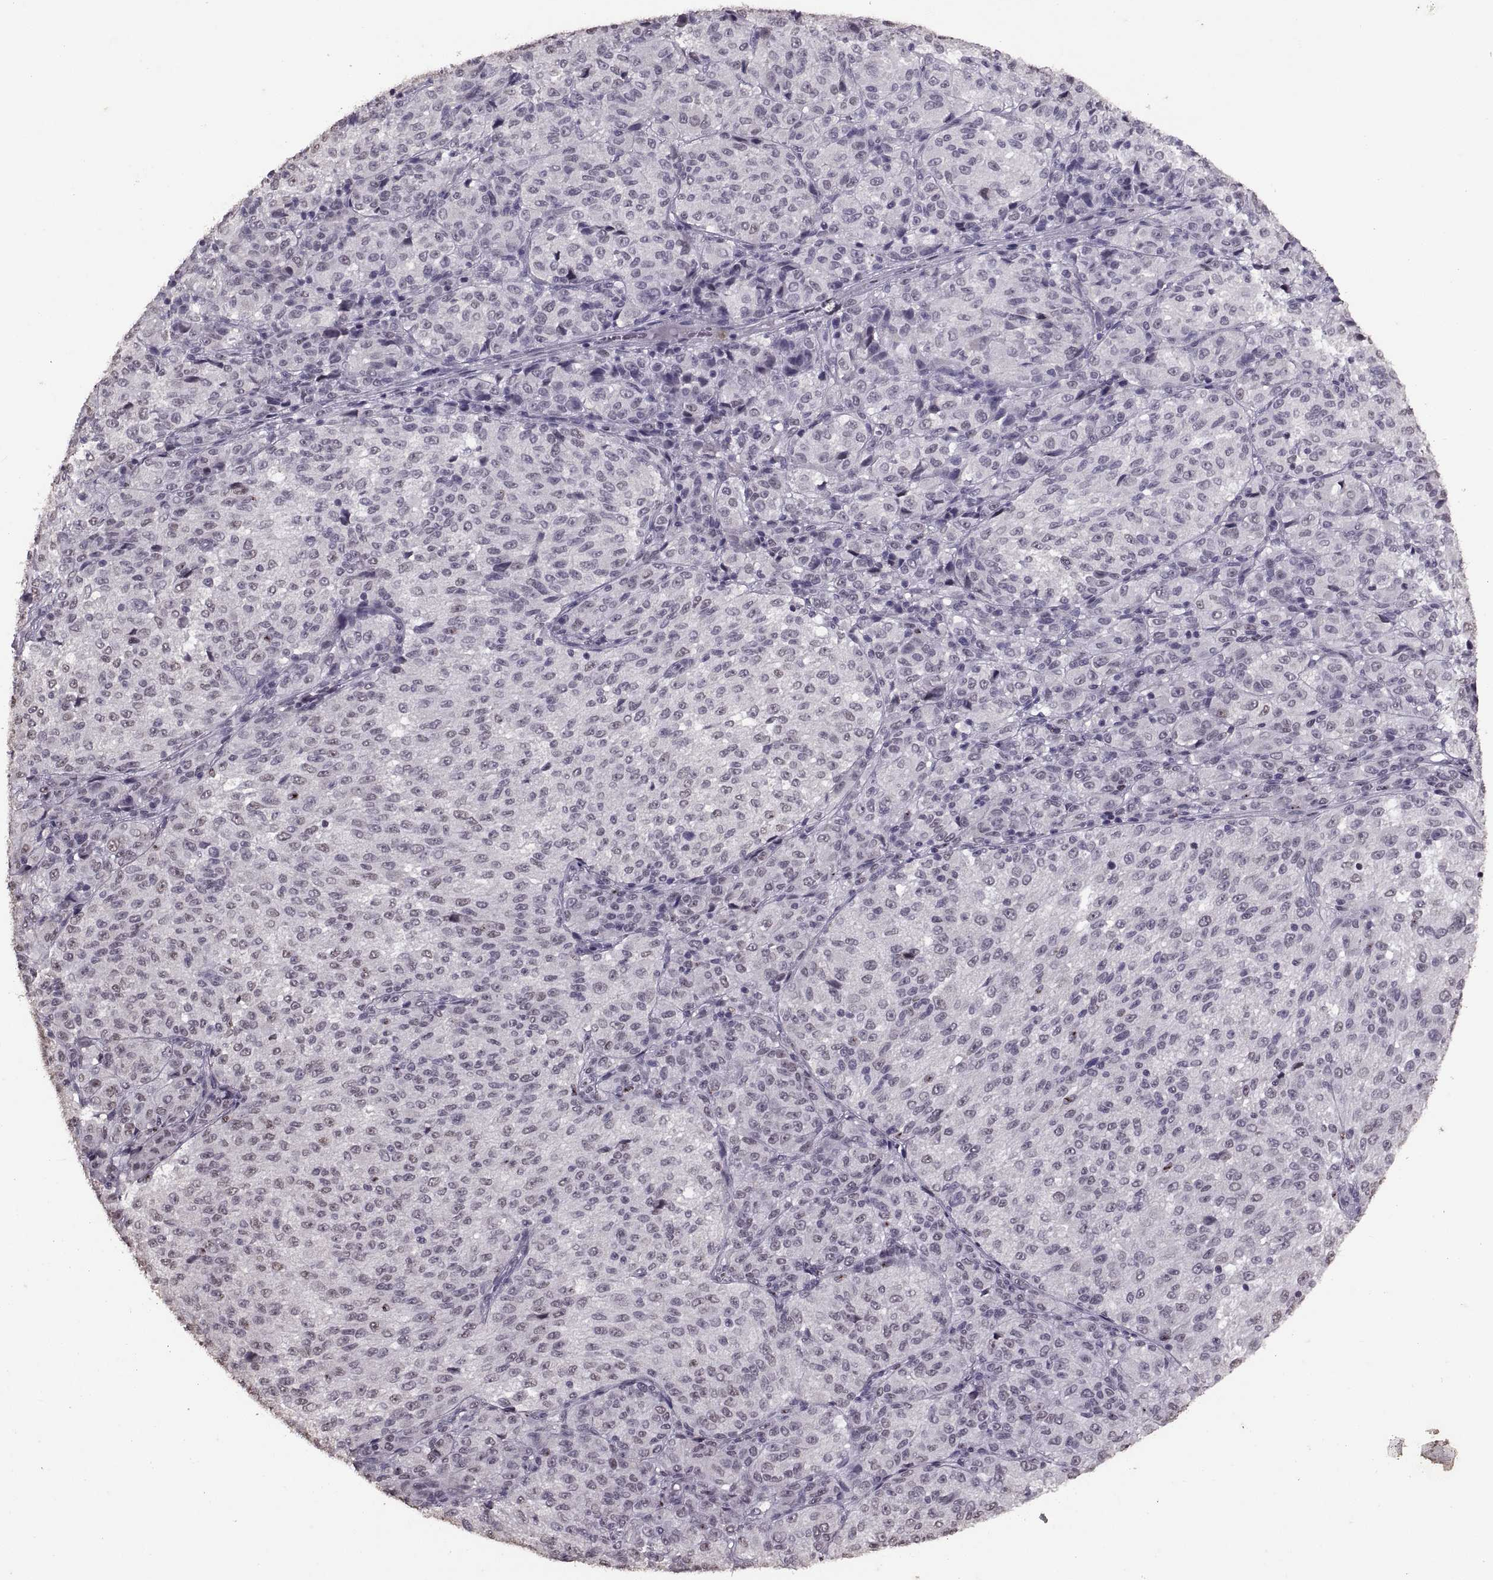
{"staining": {"intensity": "negative", "quantity": "none", "location": "none"}, "tissue": "melanoma", "cell_type": "Tumor cells", "image_type": "cancer", "snomed": [{"axis": "morphology", "description": "Malignant melanoma, Metastatic site"}, {"axis": "topography", "description": "Brain"}], "caption": "IHC image of human melanoma stained for a protein (brown), which demonstrates no expression in tumor cells.", "gene": "PALS1", "patient": {"sex": "female", "age": 56}}